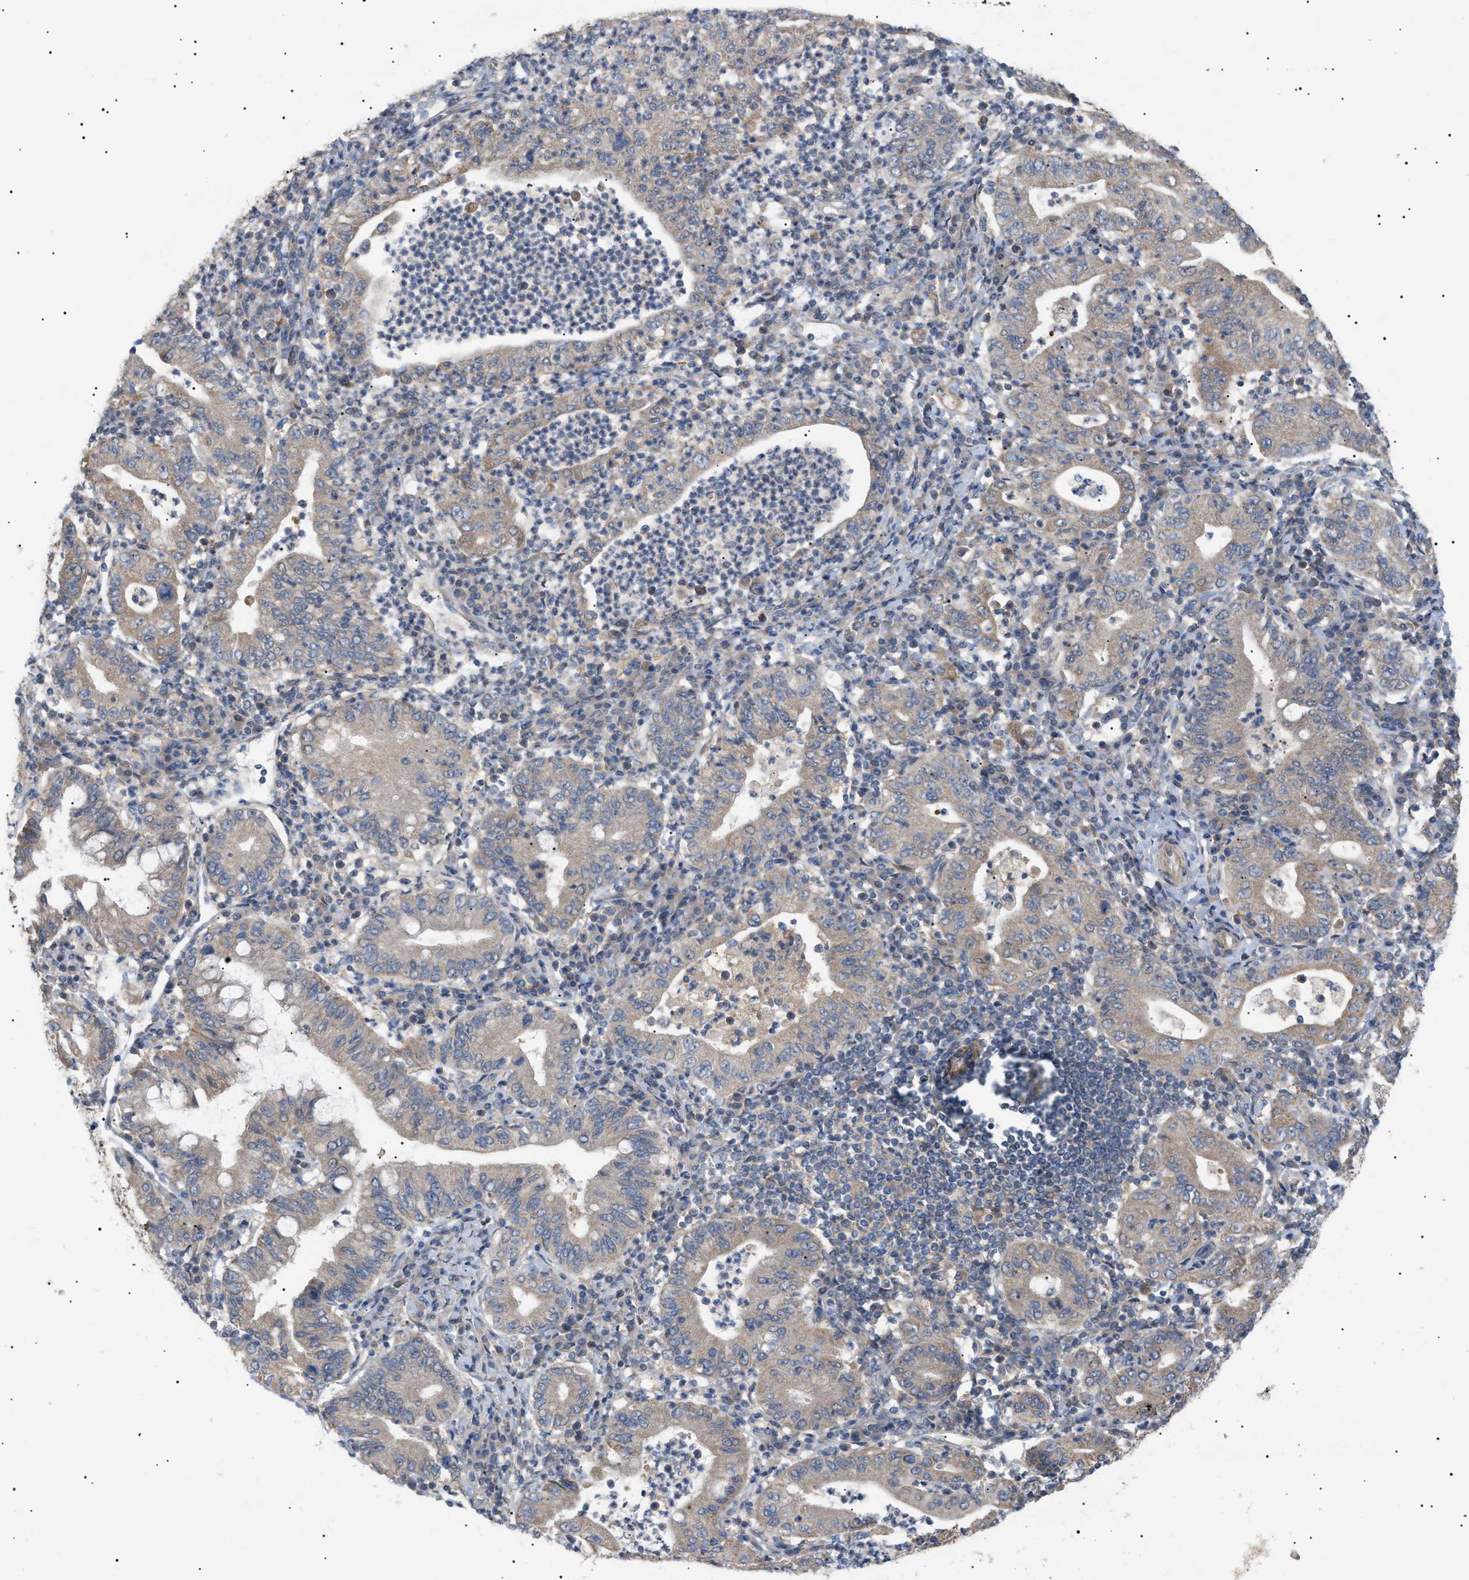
{"staining": {"intensity": "weak", "quantity": "25%-75%", "location": "cytoplasmic/membranous"}, "tissue": "stomach cancer", "cell_type": "Tumor cells", "image_type": "cancer", "snomed": [{"axis": "morphology", "description": "Normal tissue, NOS"}, {"axis": "morphology", "description": "Adenocarcinoma, NOS"}, {"axis": "topography", "description": "Esophagus"}, {"axis": "topography", "description": "Stomach, upper"}, {"axis": "topography", "description": "Peripheral nerve tissue"}], "caption": "Weak cytoplasmic/membranous protein staining is identified in about 25%-75% of tumor cells in stomach adenocarcinoma. Nuclei are stained in blue.", "gene": "IRS2", "patient": {"sex": "male", "age": 62}}